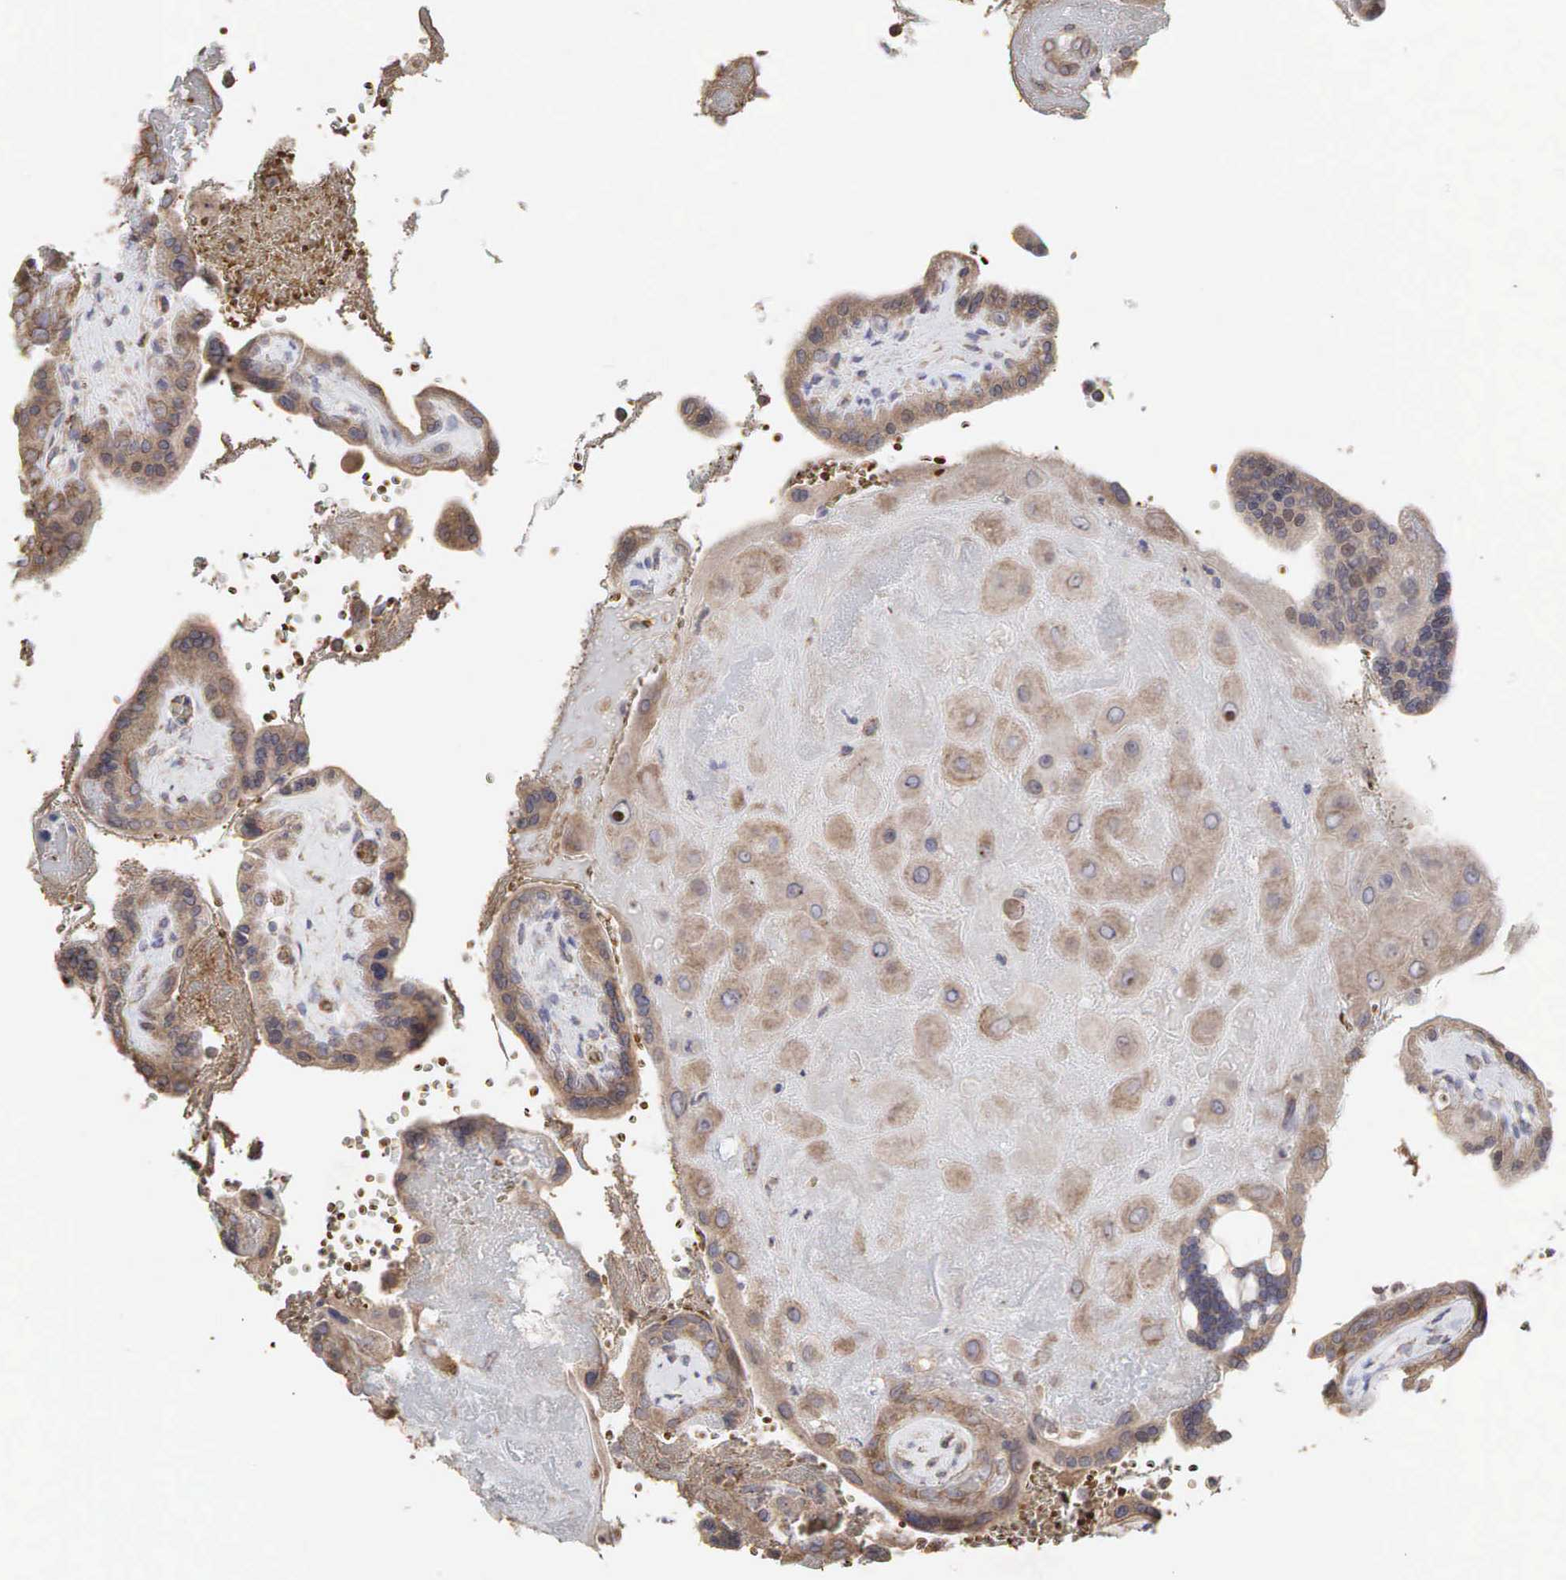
{"staining": {"intensity": "weak", "quantity": ">75%", "location": "cytoplasmic/membranous"}, "tissue": "placenta", "cell_type": "Decidual cells", "image_type": "normal", "snomed": [{"axis": "morphology", "description": "Normal tissue, NOS"}, {"axis": "topography", "description": "Placenta"}], "caption": "Brown immunohistochemical staining in unremarkable human placenta demonstrates weak cytoplasmic/membranous positivity in about >75% of decidual cells.", "gene": "PABPC5", "patient": {"sex": "female", "age": 24}}